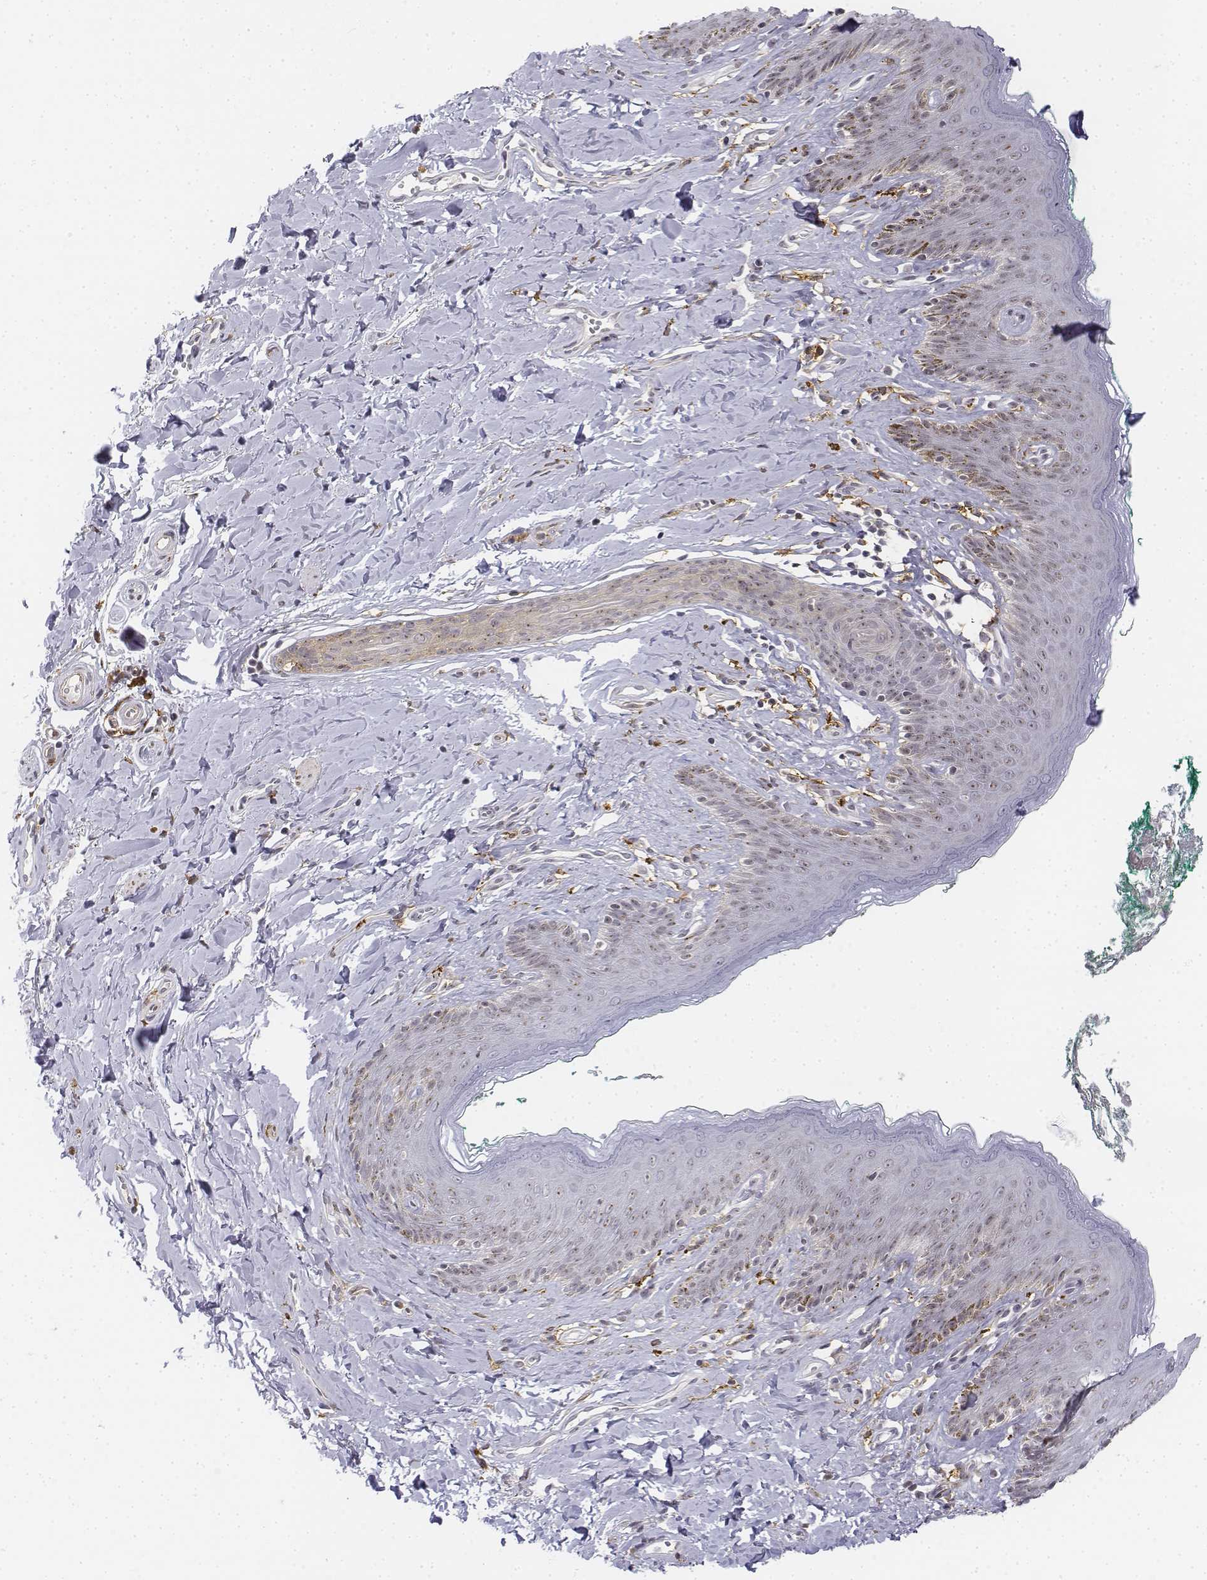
{"staining": {"intensity": "negative", "quantity": "none", "location": "none"}, "tissue": "skin", "cell_type": "Epidermal cells", "image_type": "normal", "snomed": [{"axis": "morphology", "description": "Normal tissue, NOS"}, {"axis": "topography", "description": "Vulva"}], "caption": "The photomicrograph demonstrates no significant positivity in epidermal cells of skin.", "gene": "CD14", "patient": {"sex": "female", "age": 66}}